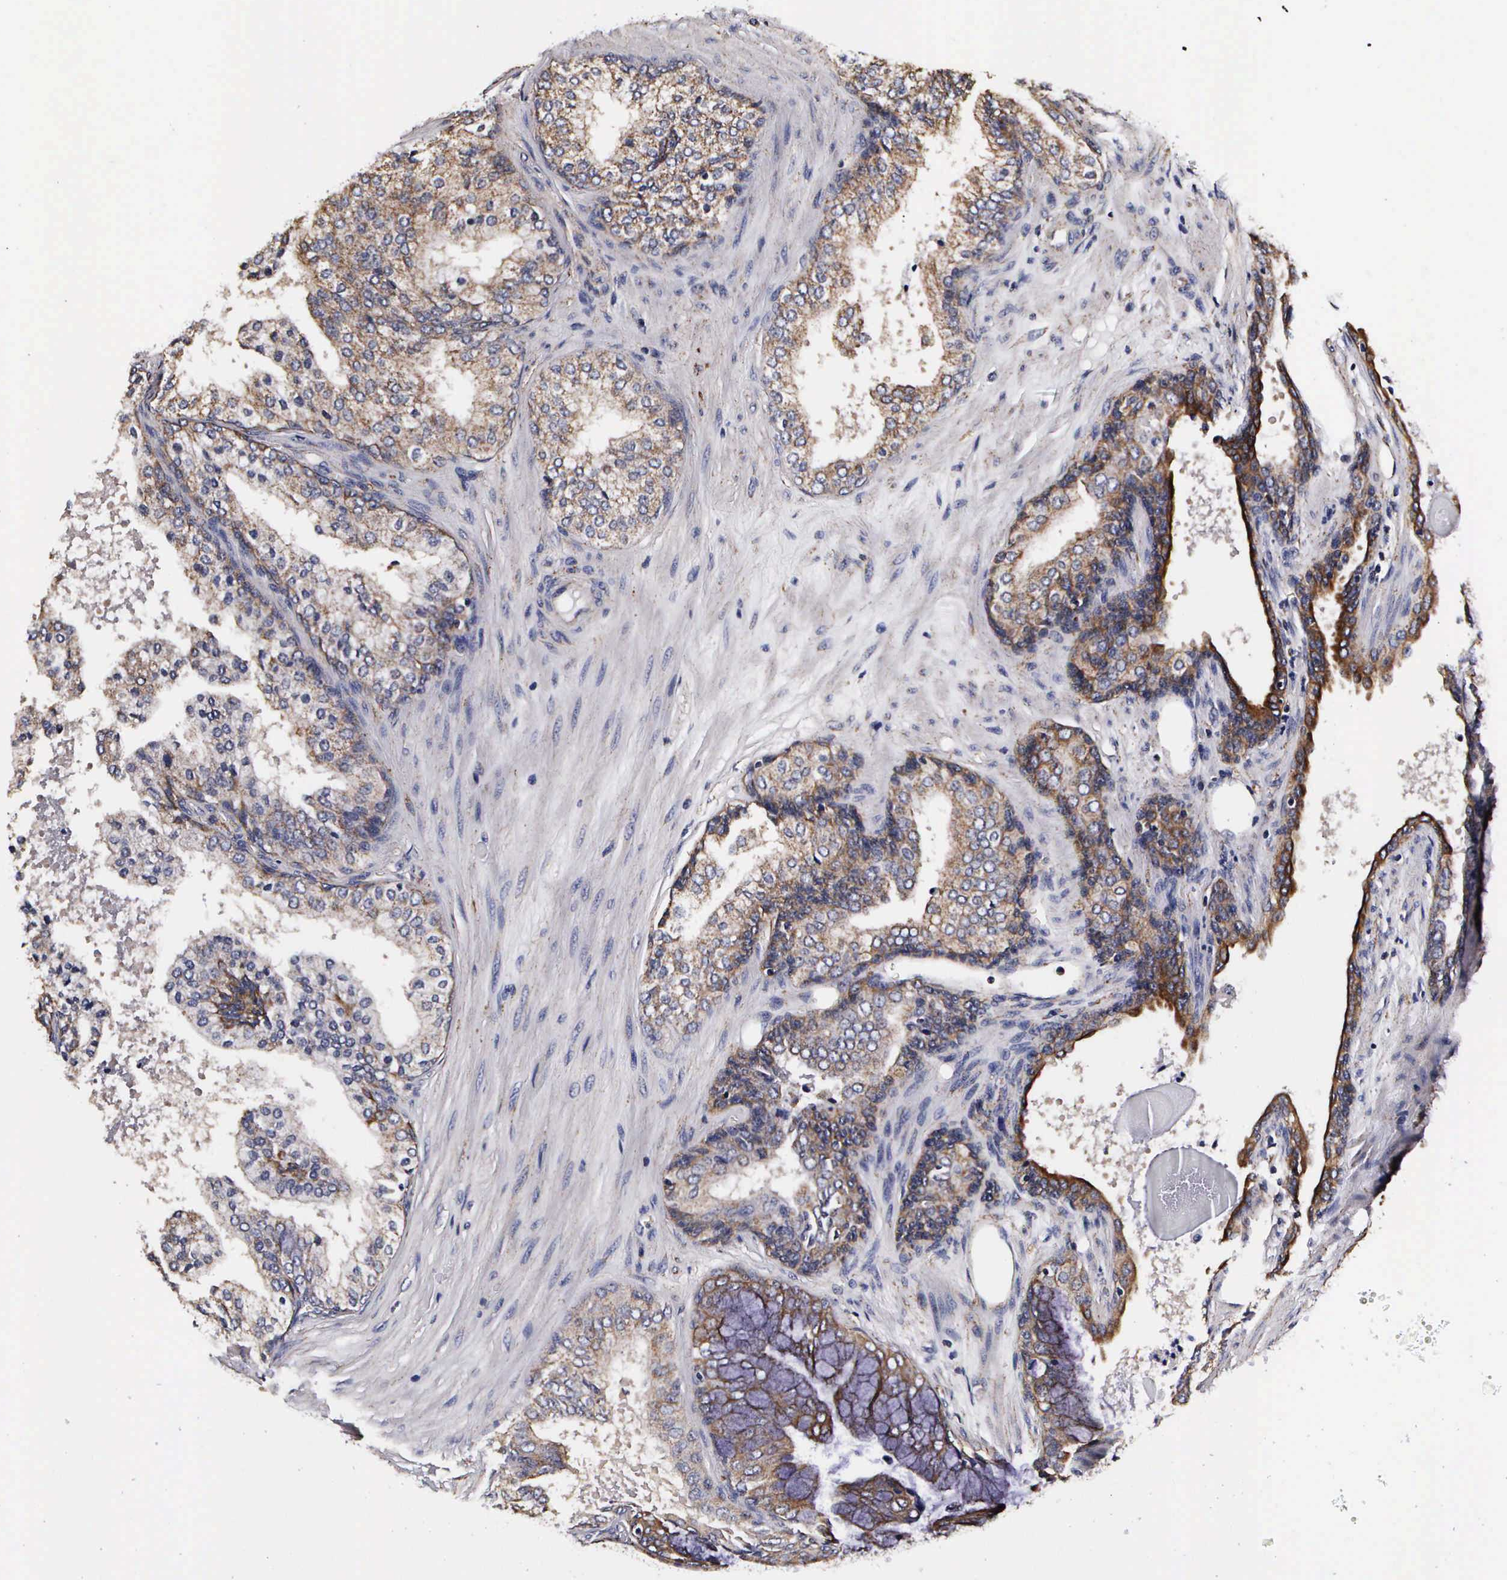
{"staining": {"intensity": "weak", "quantity": ">75%", "location": "cytoplasmic/membranous"}, "tissue": "prostate cancer", "cell_type": "Tumor cells", "image_type": "cancer", "snomed": [{"axis": "morphology", "description": "Adenocarcinoma, Low grade"}, {"axis": "topography", "description": "Prostate"}], "caption": "A low amount of weak cytoplasmic/membranous staining is seen in approximately >75% of tumor cells in prostate cancer (adenocarcinoma (low-grade)) tissue.", "gene": "PSMA3", "patient": {"sex": "male", "age": 69}}